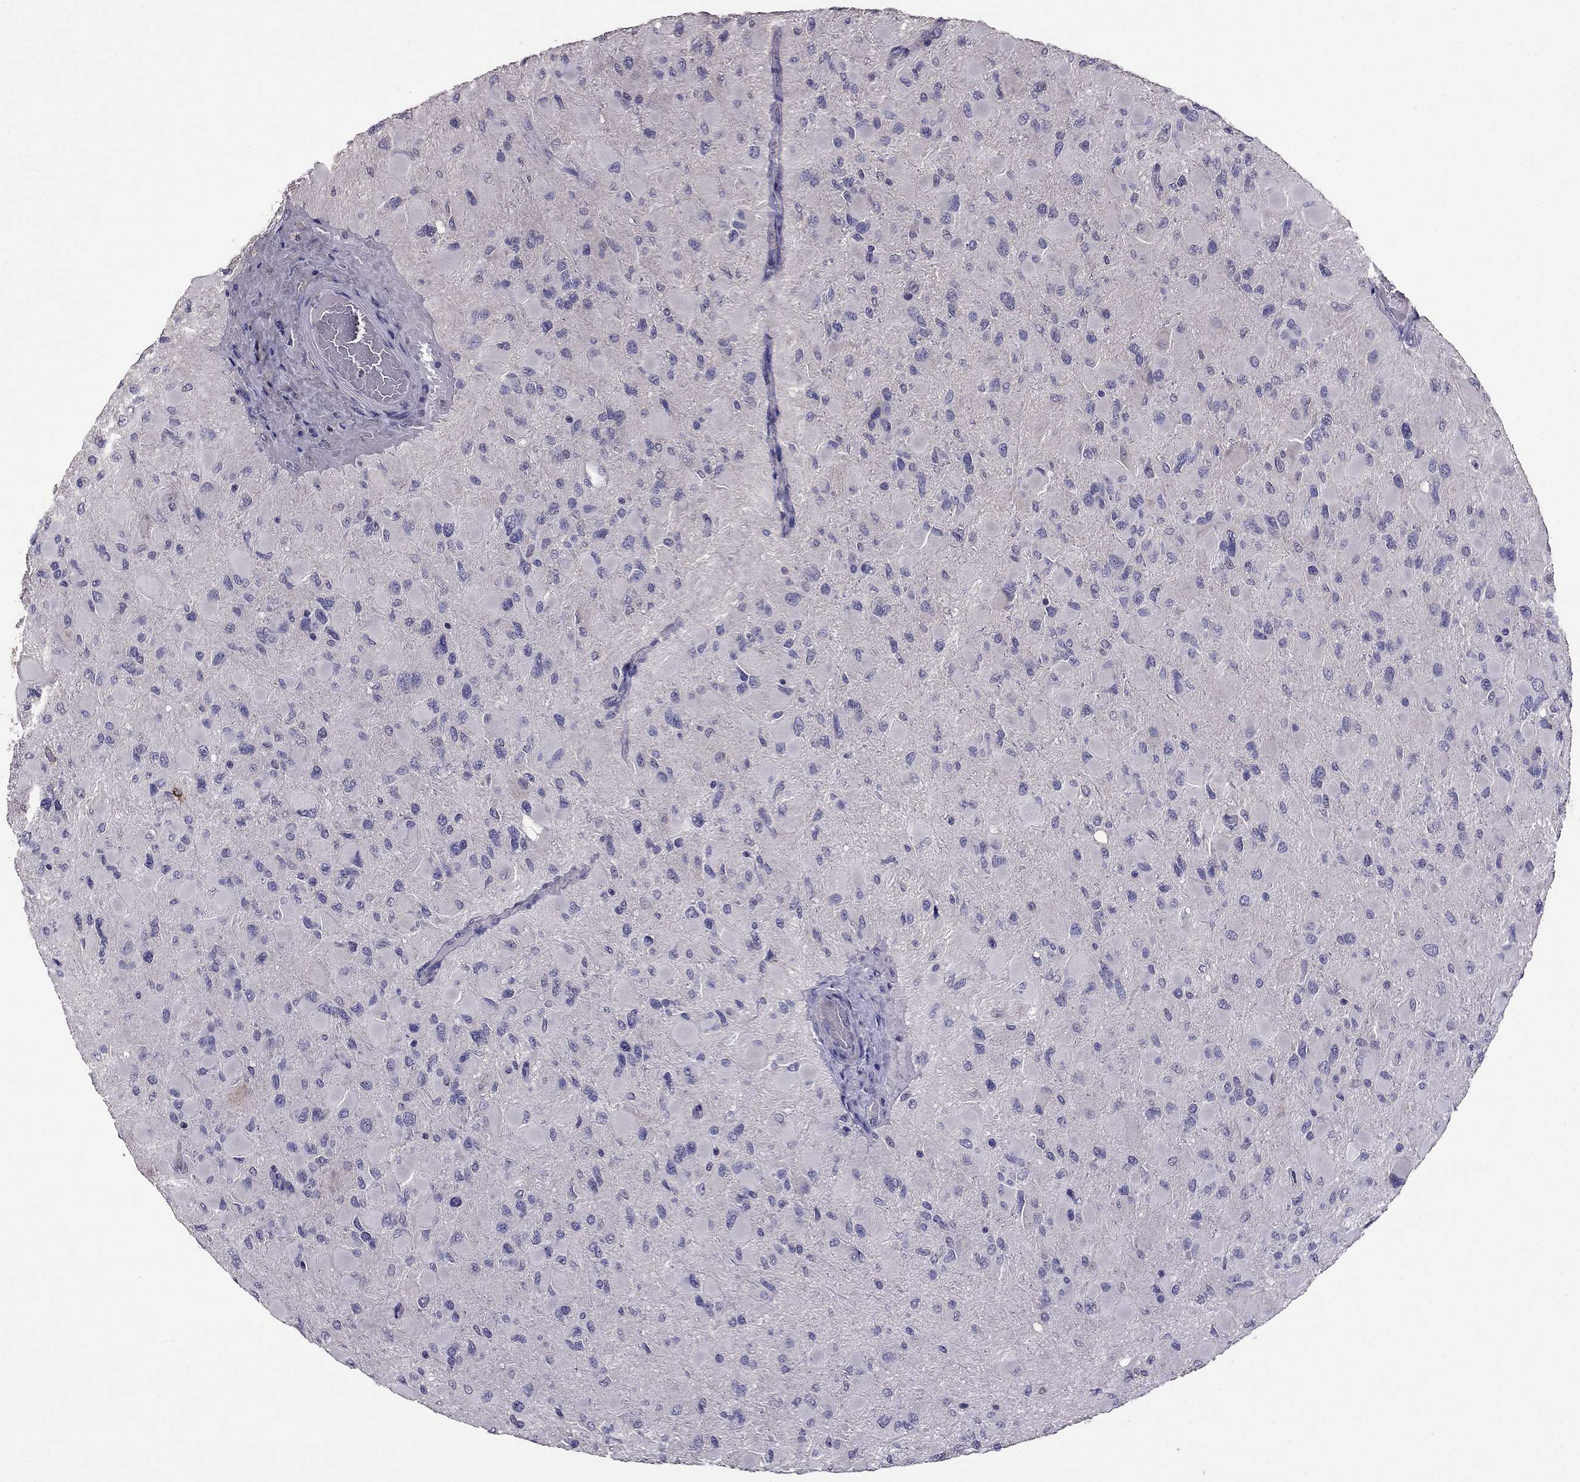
{"staining": {"intensity": "negative", "quantity": "none", "location": "none"}, "tissue": "glioma", "cell_type": "Tumor cells", "image_type": "cancer", "snomed": [{"axis": "morphology", "description": "Glioma, malignant, High grade"}, {"axis": "topography", "description": "Cerebral cortex"}], "caption": "There is no significant expression in tumor cells of glioma.", "gene": "CDH9", "patient": {"sex": "female", "age": 36}}